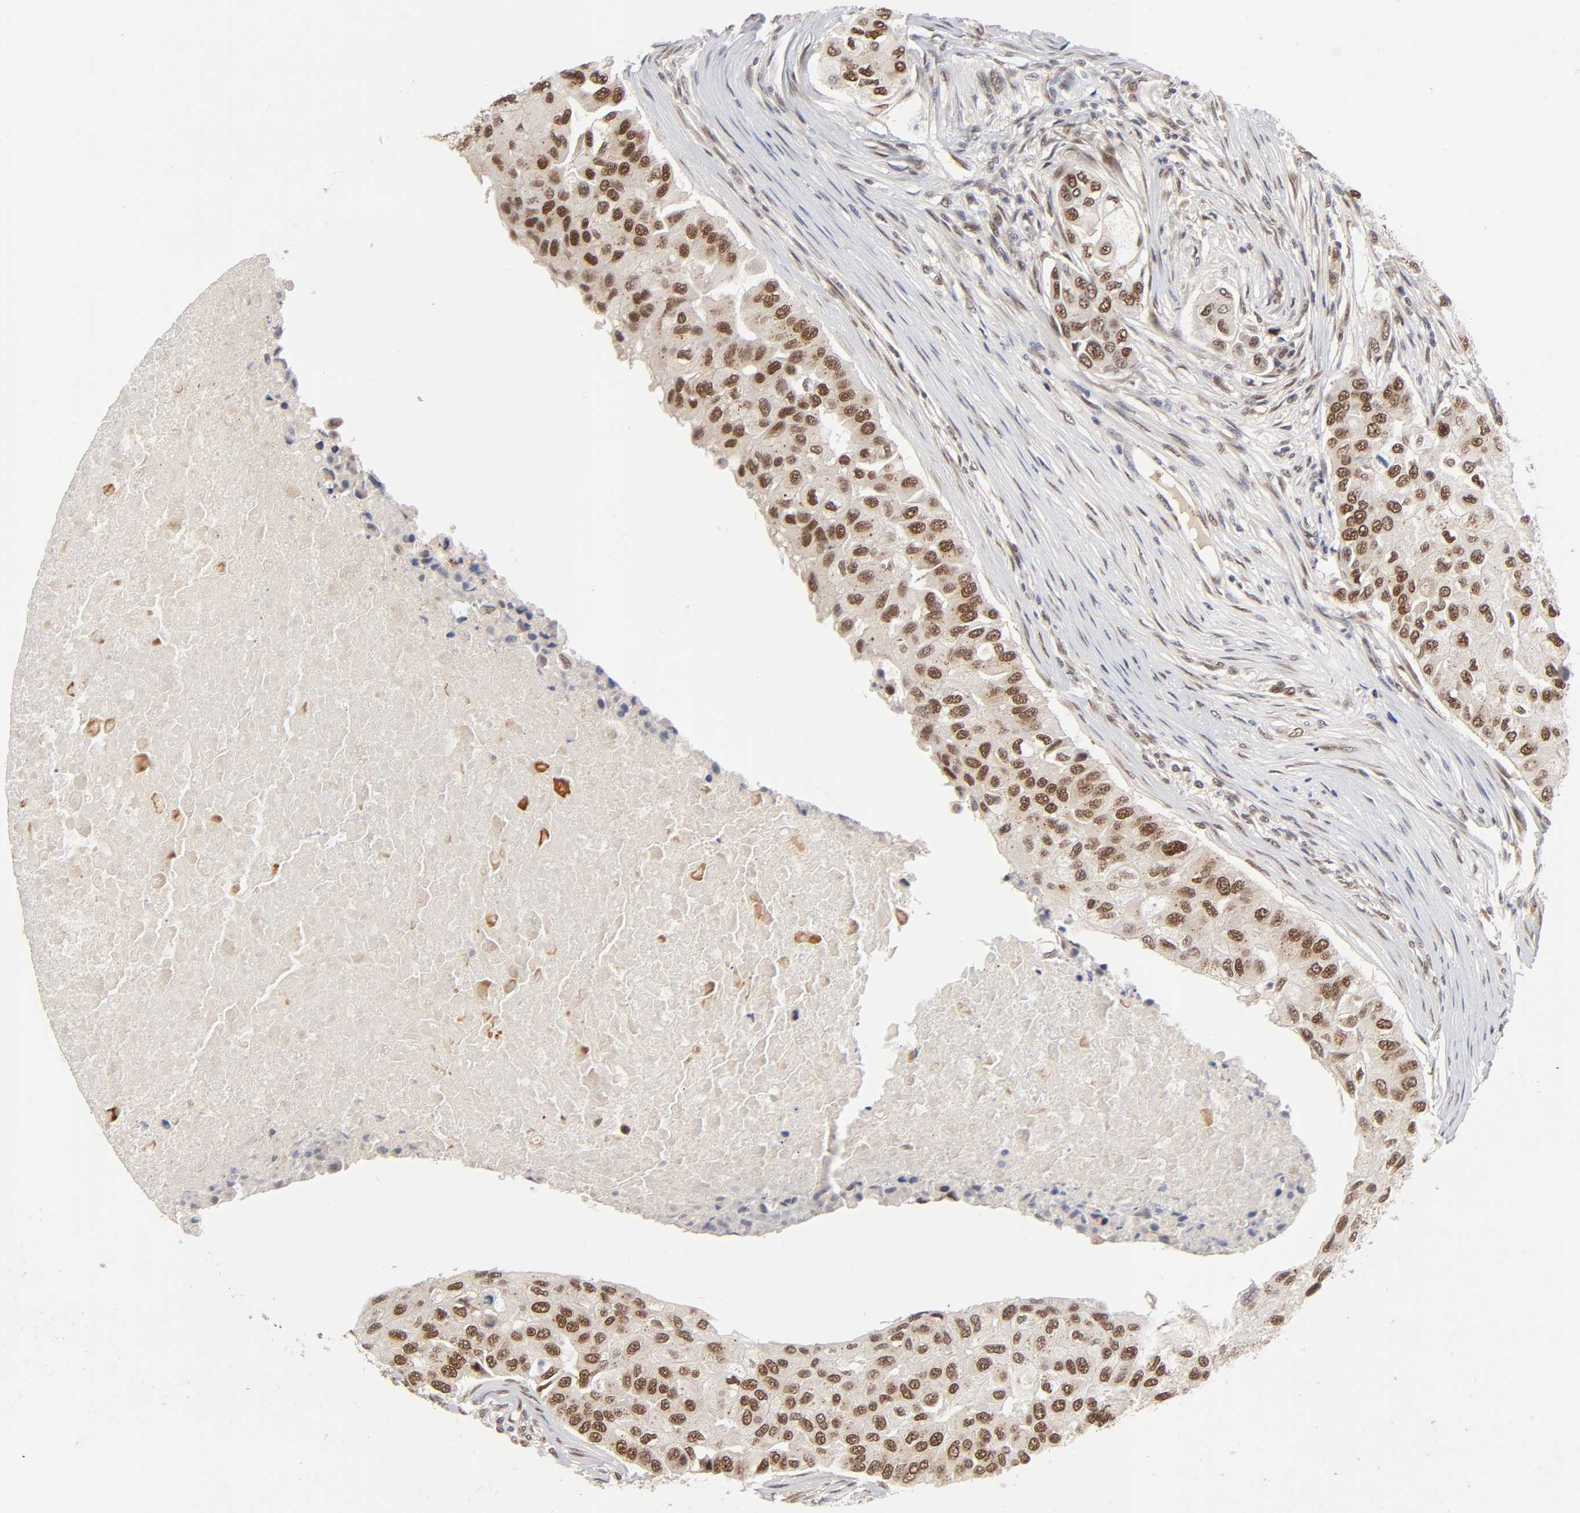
{"staining": {"intensity": "strong", "quantity": ">75%", "location": "cytoplasmic/membranous,nuclear"}, "tissue": "breast cancer", "cell_type": "Tumor cells", "image_type": "cancer", "snomed": [{"axis": "morphology", "description": "Normal tissue, NOS"}, {"axis": "morphology", "description": "Duct carcinoma"}, {"axis": "topography", "description": "Breast"}], "caption": "The photomicrograph displays staining of breast invasive ductal carcinoma, revealing strong cytoplasmic/membranous and nuclear protein positivity (brown color) within tumor cells. The staining is performed using DAB brown chromogen to label protein expression. The nuclei are counter-stained blue using hematoxylin.", "gene": "EP300", "patient": {"sex": "female", "age": 49}}